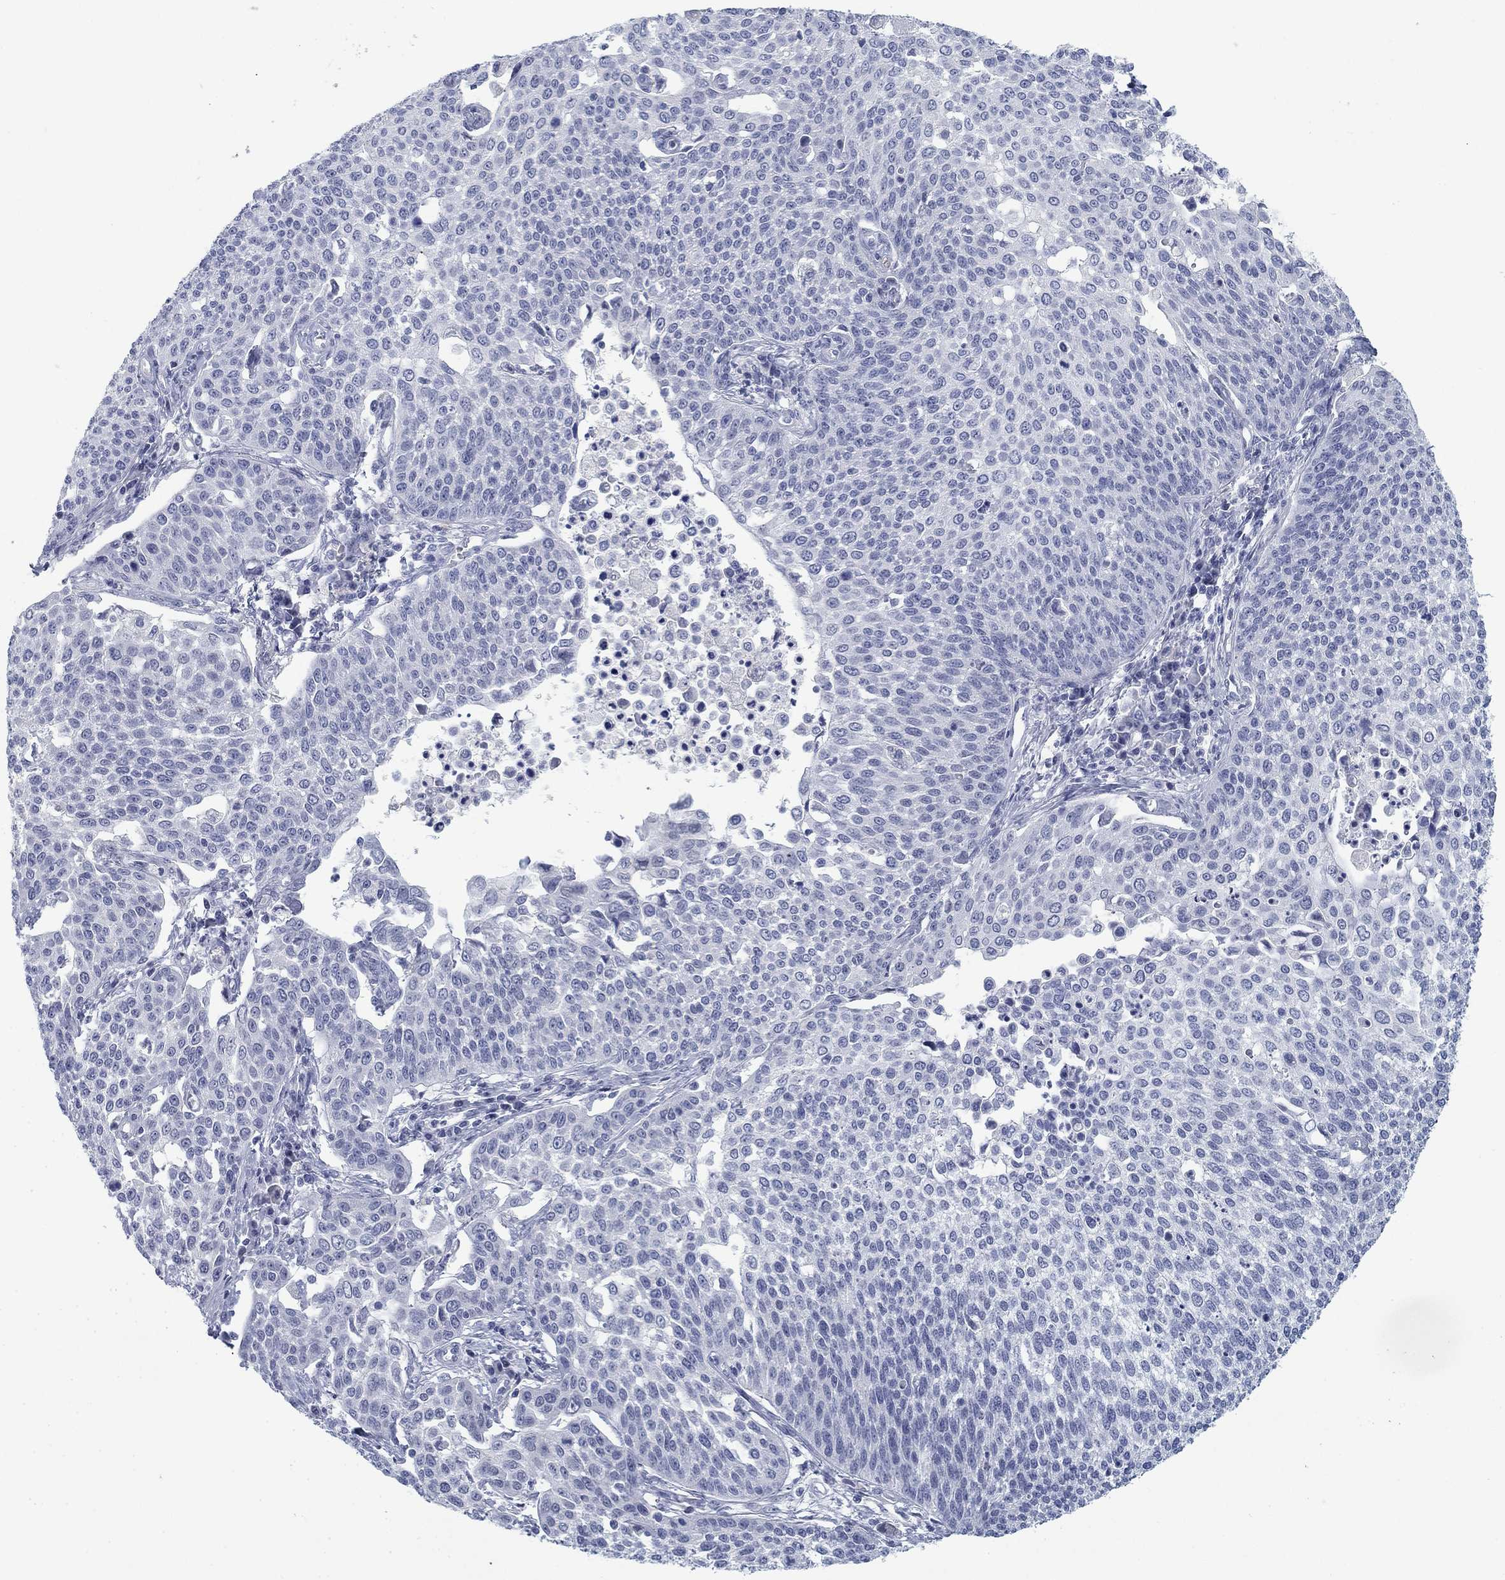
{"staining": {"intensity": "negative", "quantity": "none", "location": "none"}, "tissue": "cervical cancer", "cell_type": "Tumor cells", "image_type": "cancer", "snomed": [{"axis": "morphology", "description": "Squamous cell carcinoma, NOS"}, {"axis": "topography", "description": "Cervix"}], "caption": "Immunohistochemical staining of human squamous cell carcinoma (cervical) reveals no significant staining in tumor cells.", "gene": "DNAL1", "patient": {"sex": "female", "age": 34}}